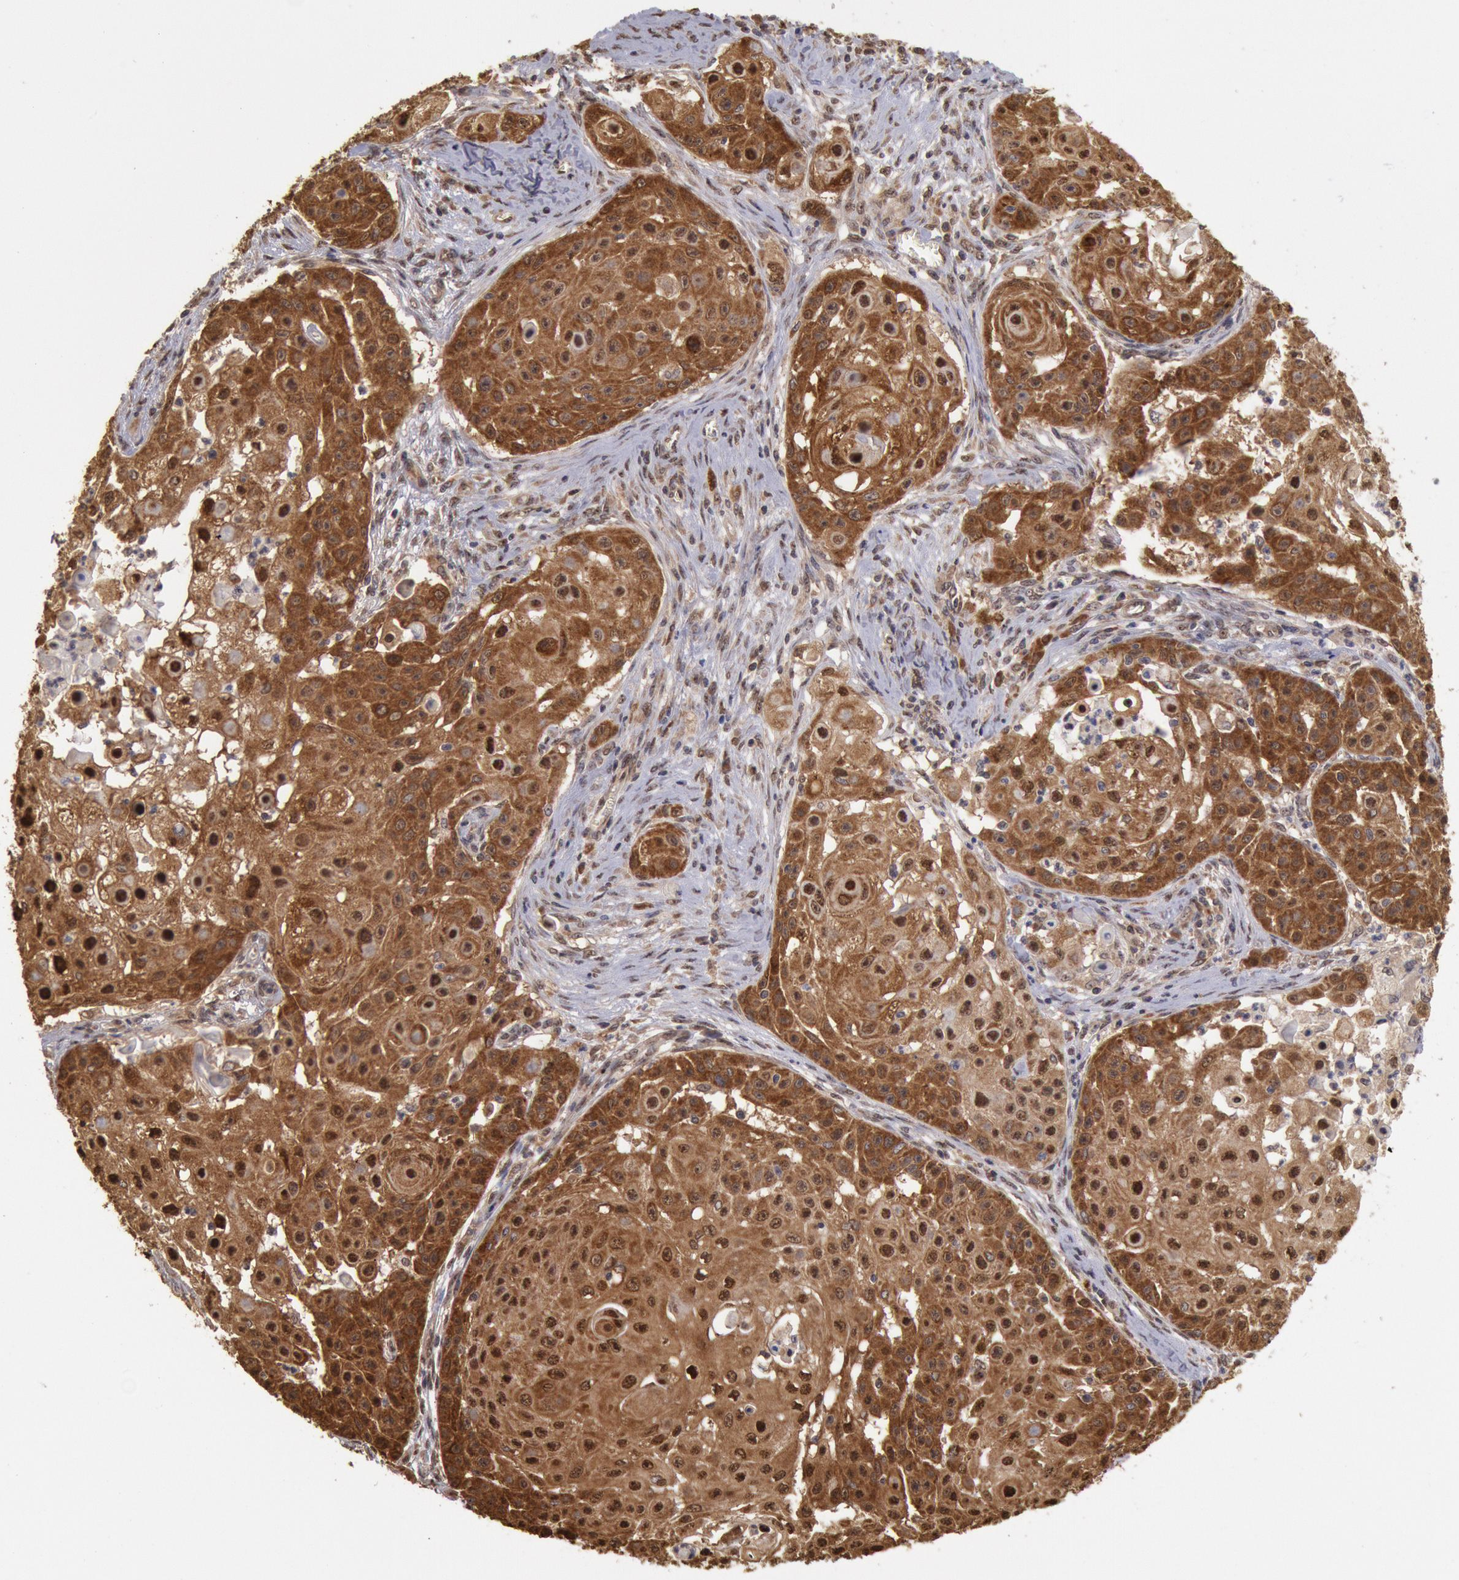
{"staining": {"intensity": "strong", "quantity": ">75%", "location": "cytoplasmic/membranous,nuclear"}, "tissue": "skin cancer", "cell_type": "Tumor cells", "image_type": "cancer", "snomed": [{"axis": "morphology", "description": "Squamous cell carcinoma, NOS"}, {"axis": "topography", "description": "Skin"}], "caption": "A high-resolution histopathology image shows immunohistochemistry (IHC) staining of skin cancer, which displays strong cytoplasmic/membranous and nuclear expression in approximately >75% of tumor cells.", "gene": "STX17", "patient": {"sex": "female", "age": 57}}